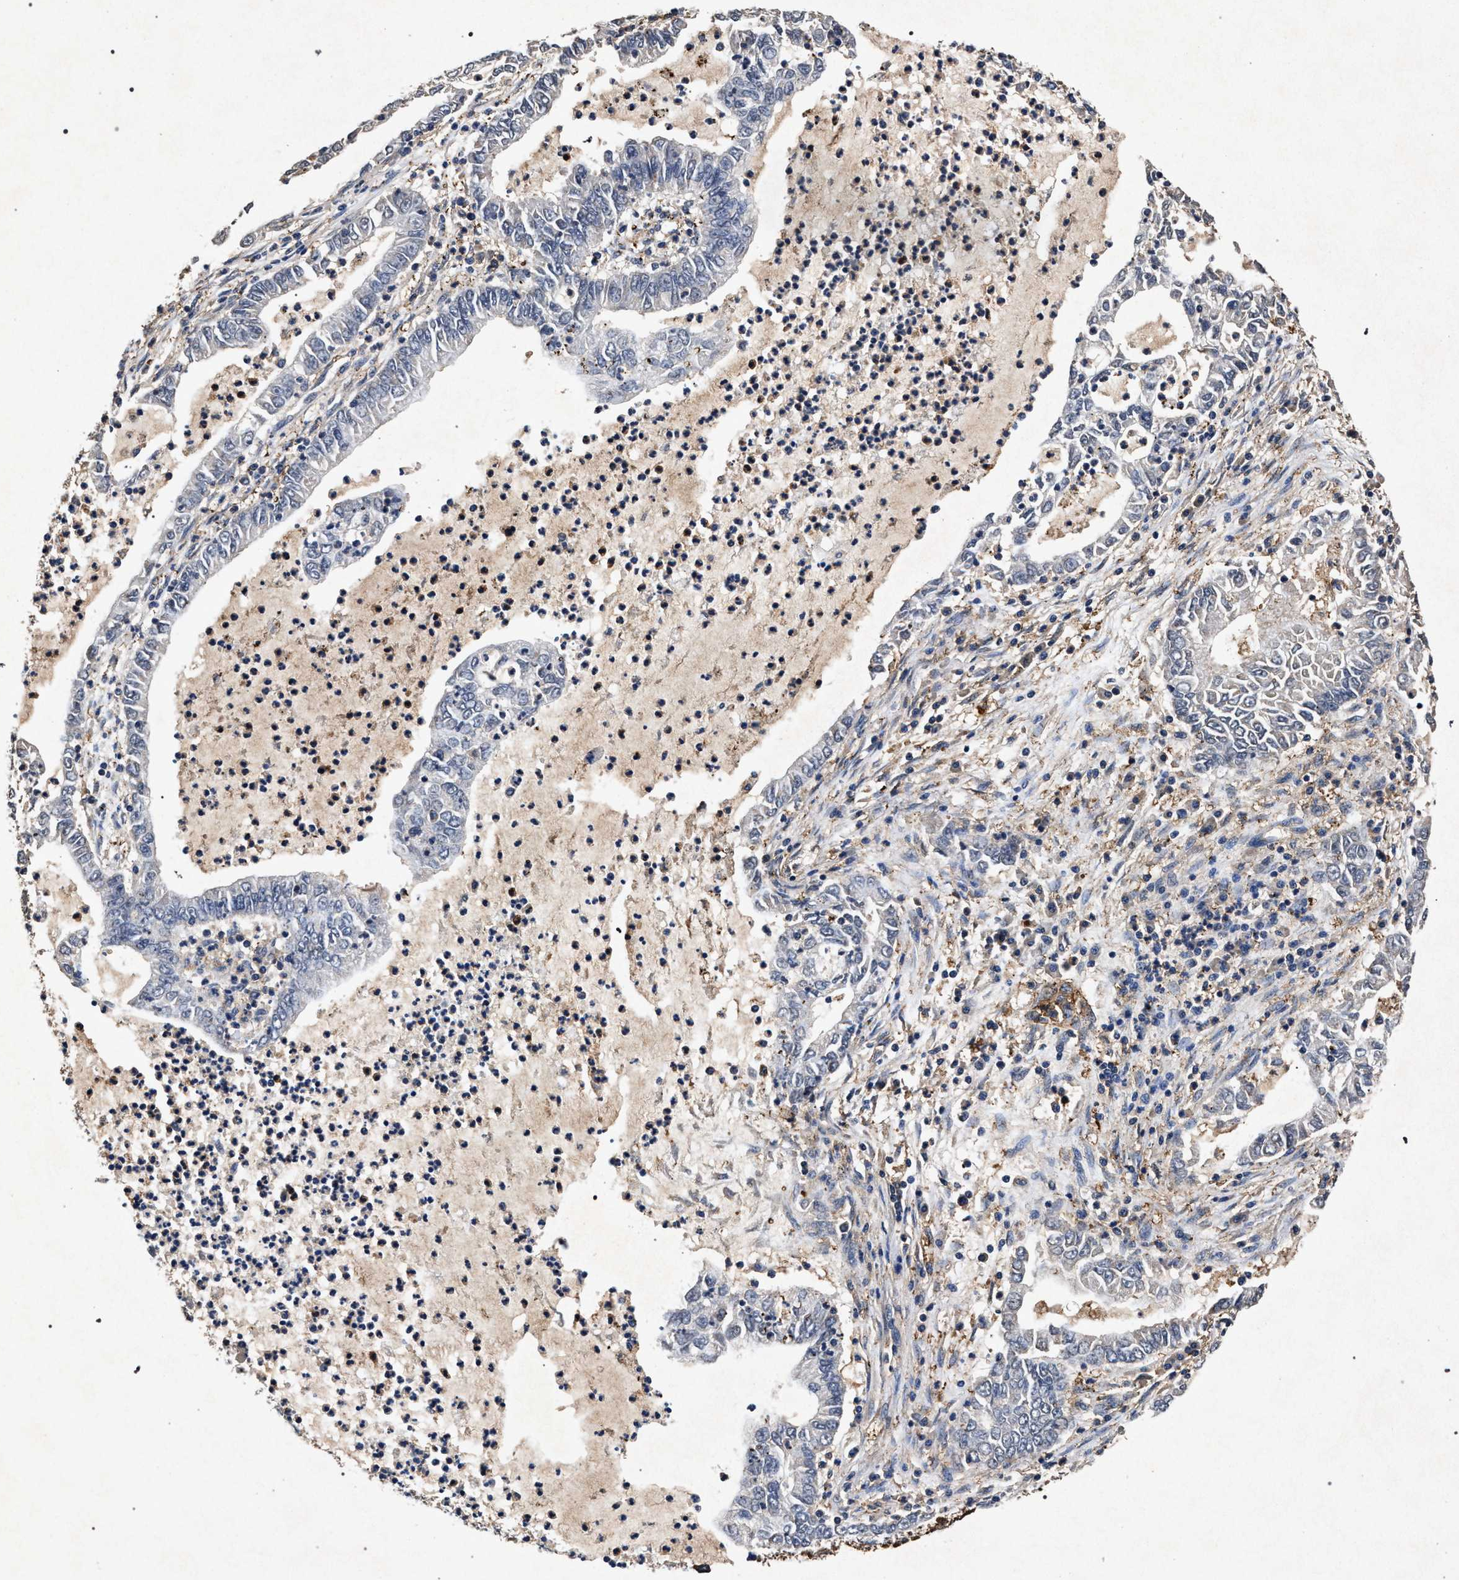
{"staining": {"intensity": "weak", "quantity": "<25%", "location": "cytoplasmic/membranous"}, "tissue": "lung cancer", "cell_type": "Tumor cells", "image_type": "cancer", "snomed": [{"axis": "morphology", "description": "Adenocarcinoma, NOS"}, {"axis": "topography", "description": "Lung"}], "caption": "Human adenocarcinoma (lung) stained for a protein using IHC exhibits no staining in tumor cells.", "gene": "MARCKS", "patient": {"sex": "female", "age": 51}}